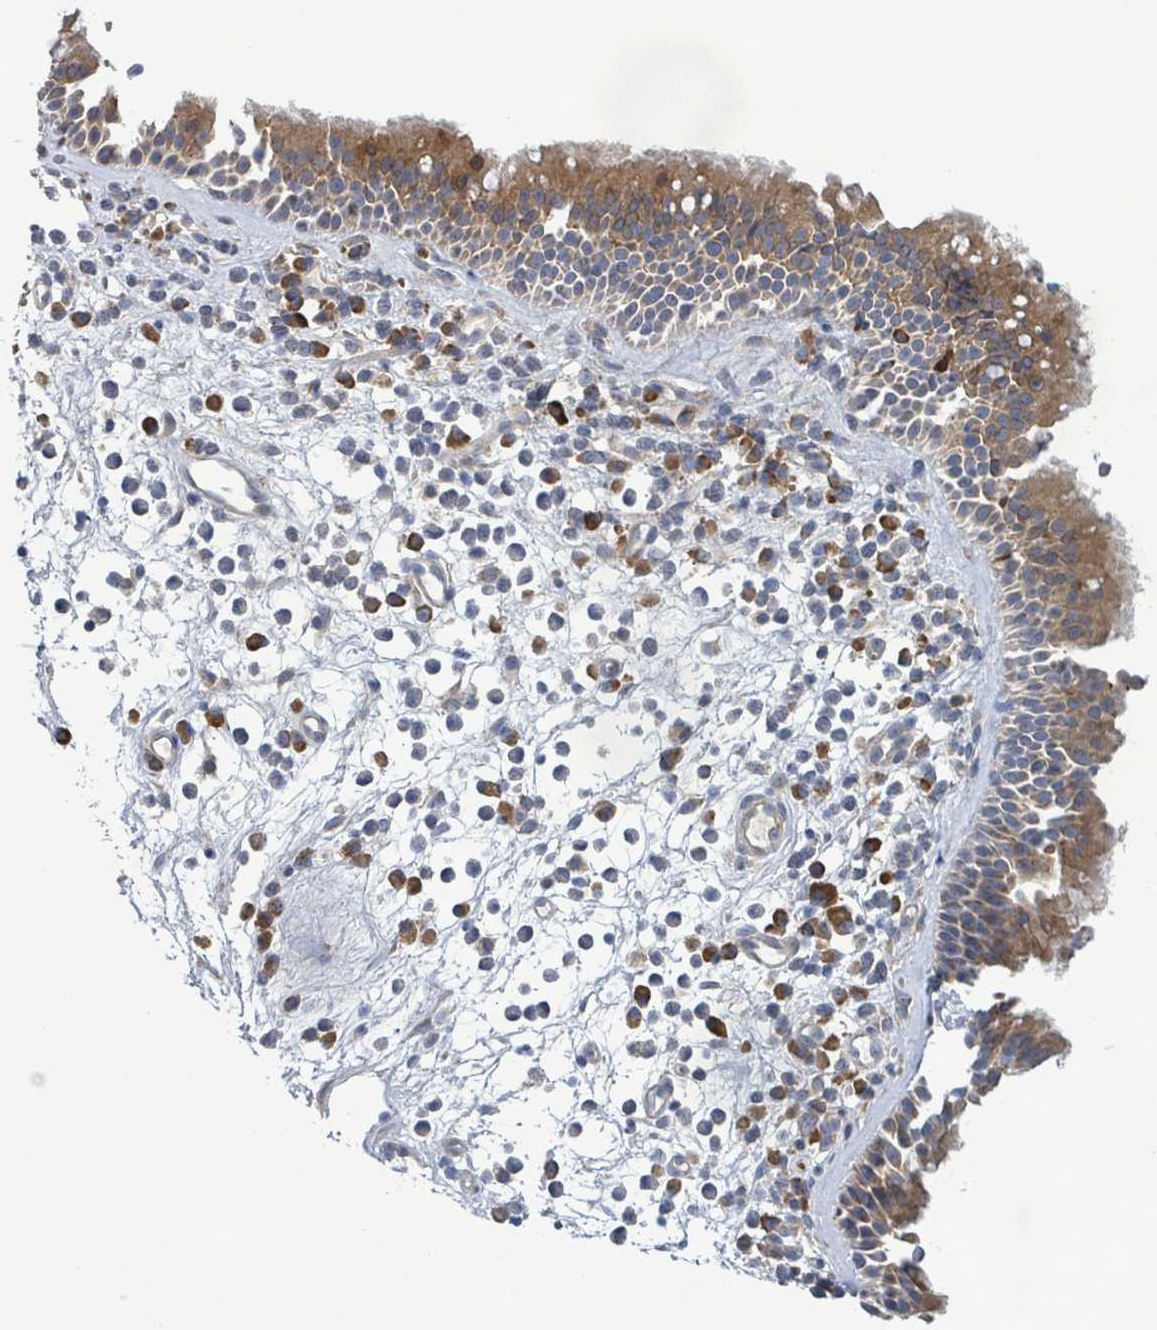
{"staining": {"intensity": "moderate", "quantity": ">75%", "location": "cytoplasmic/membranous"}, "tissue": "nasopharynx", "cell_type": "Respiratory epithelial cells", "image_type": "normal", "snomed": [{"axis": "morphology", "description": "Normal tissue, NOS"}, {"axis": "morphology", "description": "Inflammation, NOS"}, {"axis": "morphology", "description": "Malignant melanoma, Metastatic site"}, {"axis": "topography", "description": "Nasopharynx"}], "caption": "Immunohistochemical staining of unremarkable human nasopharynx shows >75% levels of moderate cytoplasmic/membranous protein positivity in about >75% of respiratory epithelial cells.", "gene": "ATP13A1", "patient": {"sex": "male", "age": 70}}